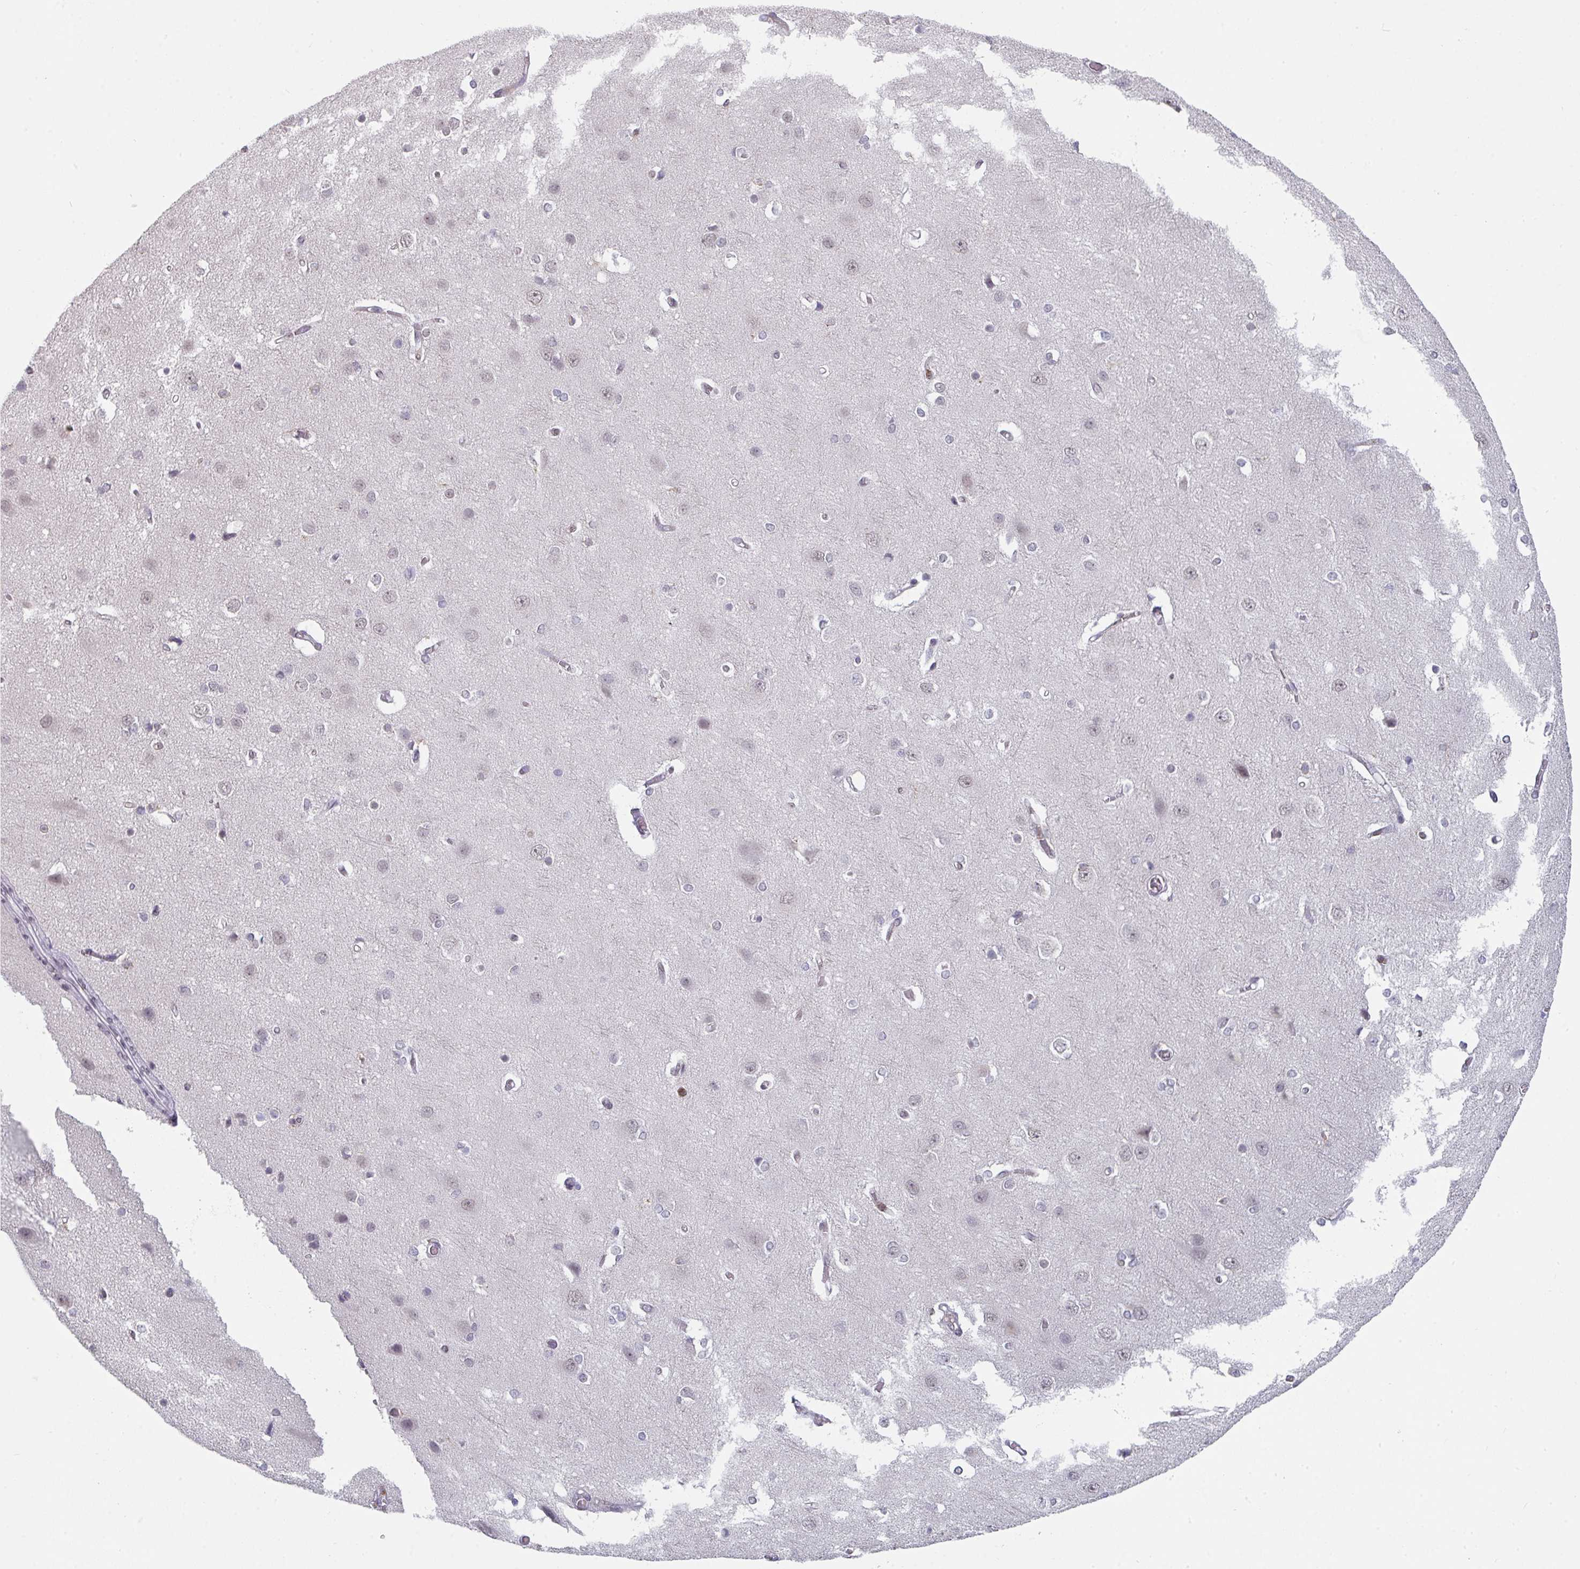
{"staining": {"intensity": "negative", "quantity": "none", "location": "none"}, "tissue": "cerebral cortex", "cell_type": "Endothelial cells", "image_type": "normal", "snomed": [{"axis": "morphology", "description": "Normal tissue, NOS"}, {"axis": "topography", "description": "Cerebral cortex"}], "caption": "Immunohistochemical staining of benign human cerebral cortex demonstrates no significant staining in endothelial cells.", "gene": "RASAL3", "patient": {"sex": "male", "age": 37}}